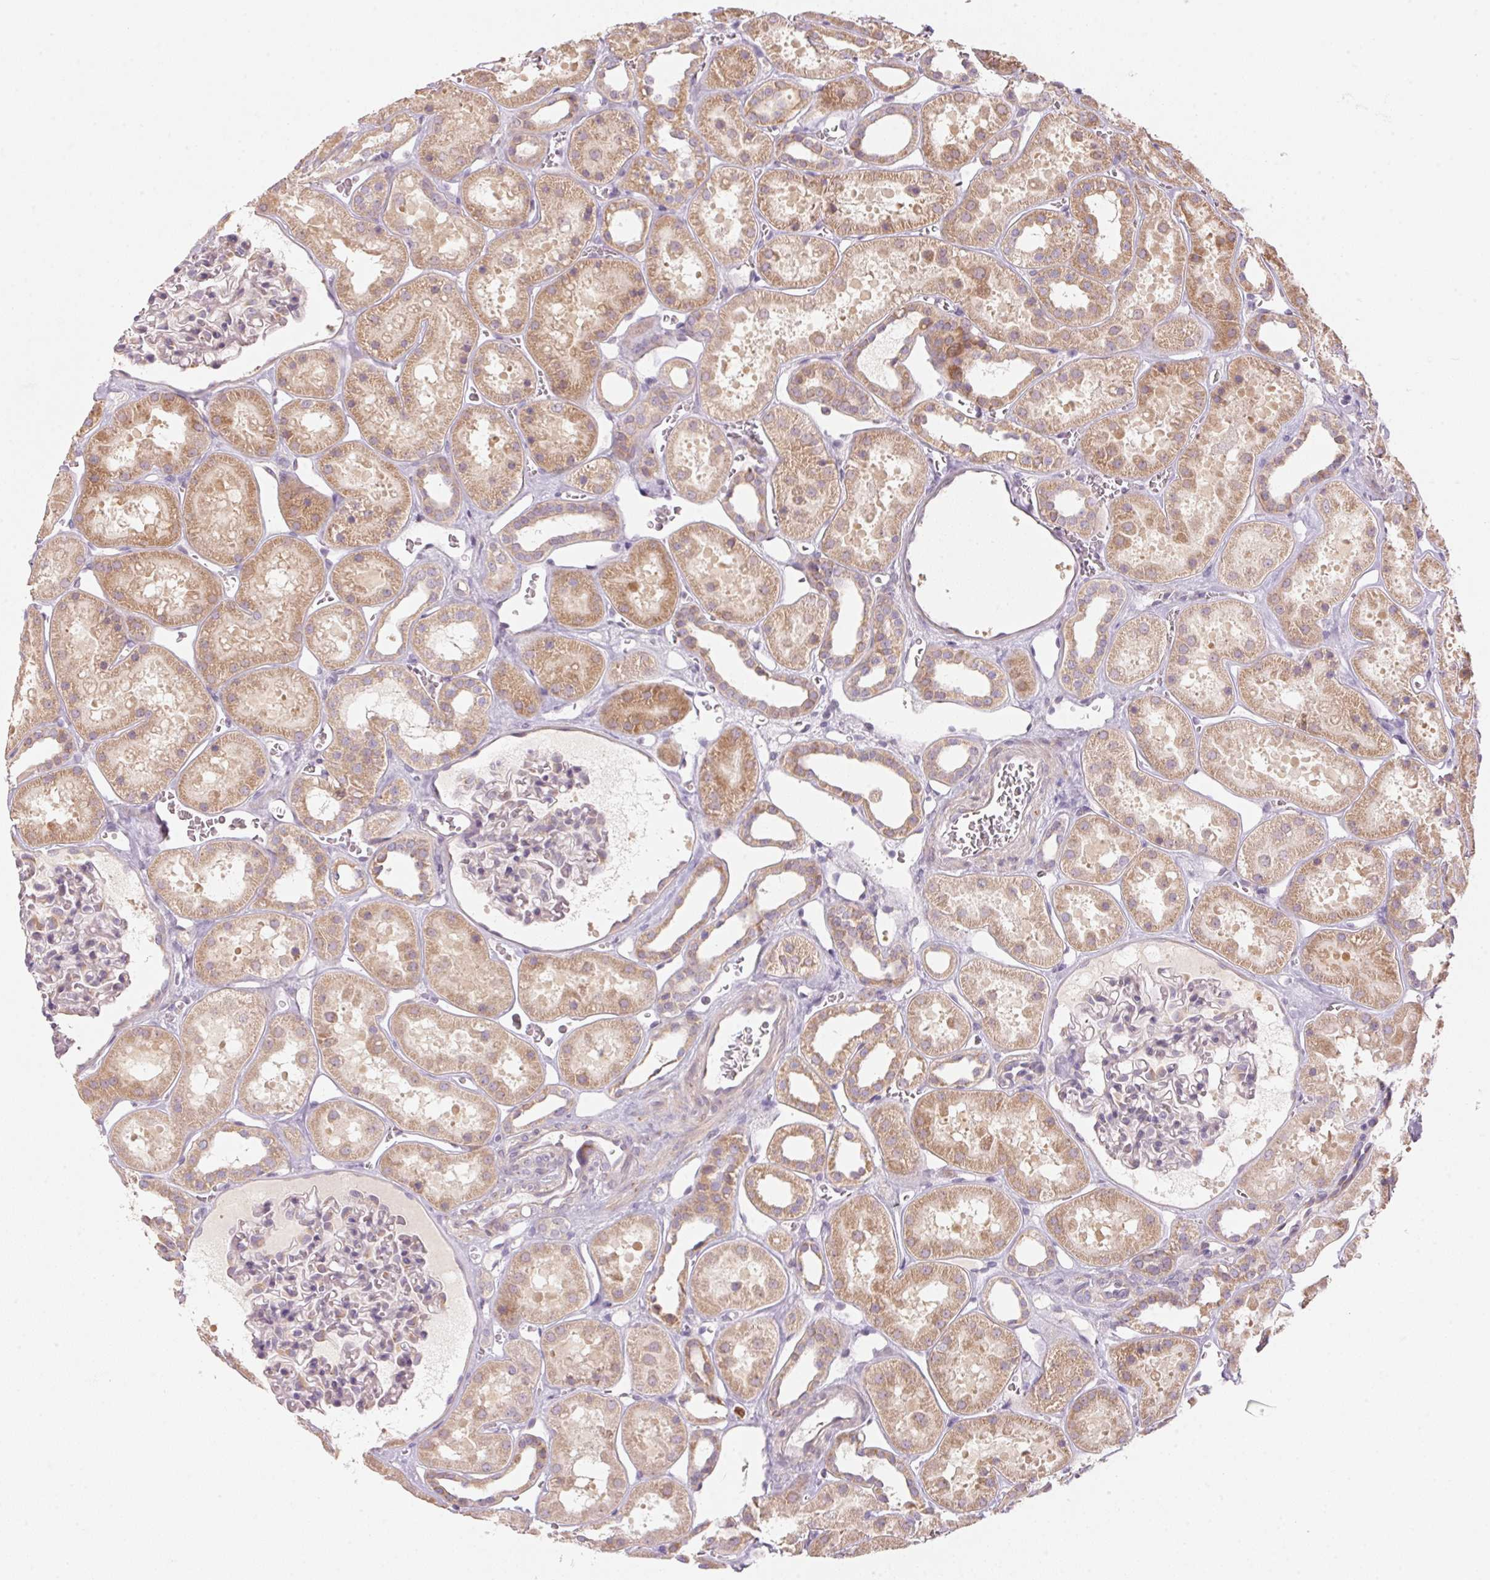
{"staining": {"intensity": "weak", "quantity": "<25%", "location": "cytoplasmic/membranous"}, "tissue": "kidney", "cell_type": "Cells in glomeruli", "image_type": "normal", "snomed": [{"axis": "morphology", "description": "Normal tissue, NOS"}, {"axis": "topography", "description": "Kidney"}], "caption": "An IHC photomicrograph of benign kidney is shown. There is no staining in cells in glomeruli of kidney.", "gene": "BLOC1S2", "patient": {"sex": "female", "age": 41}}